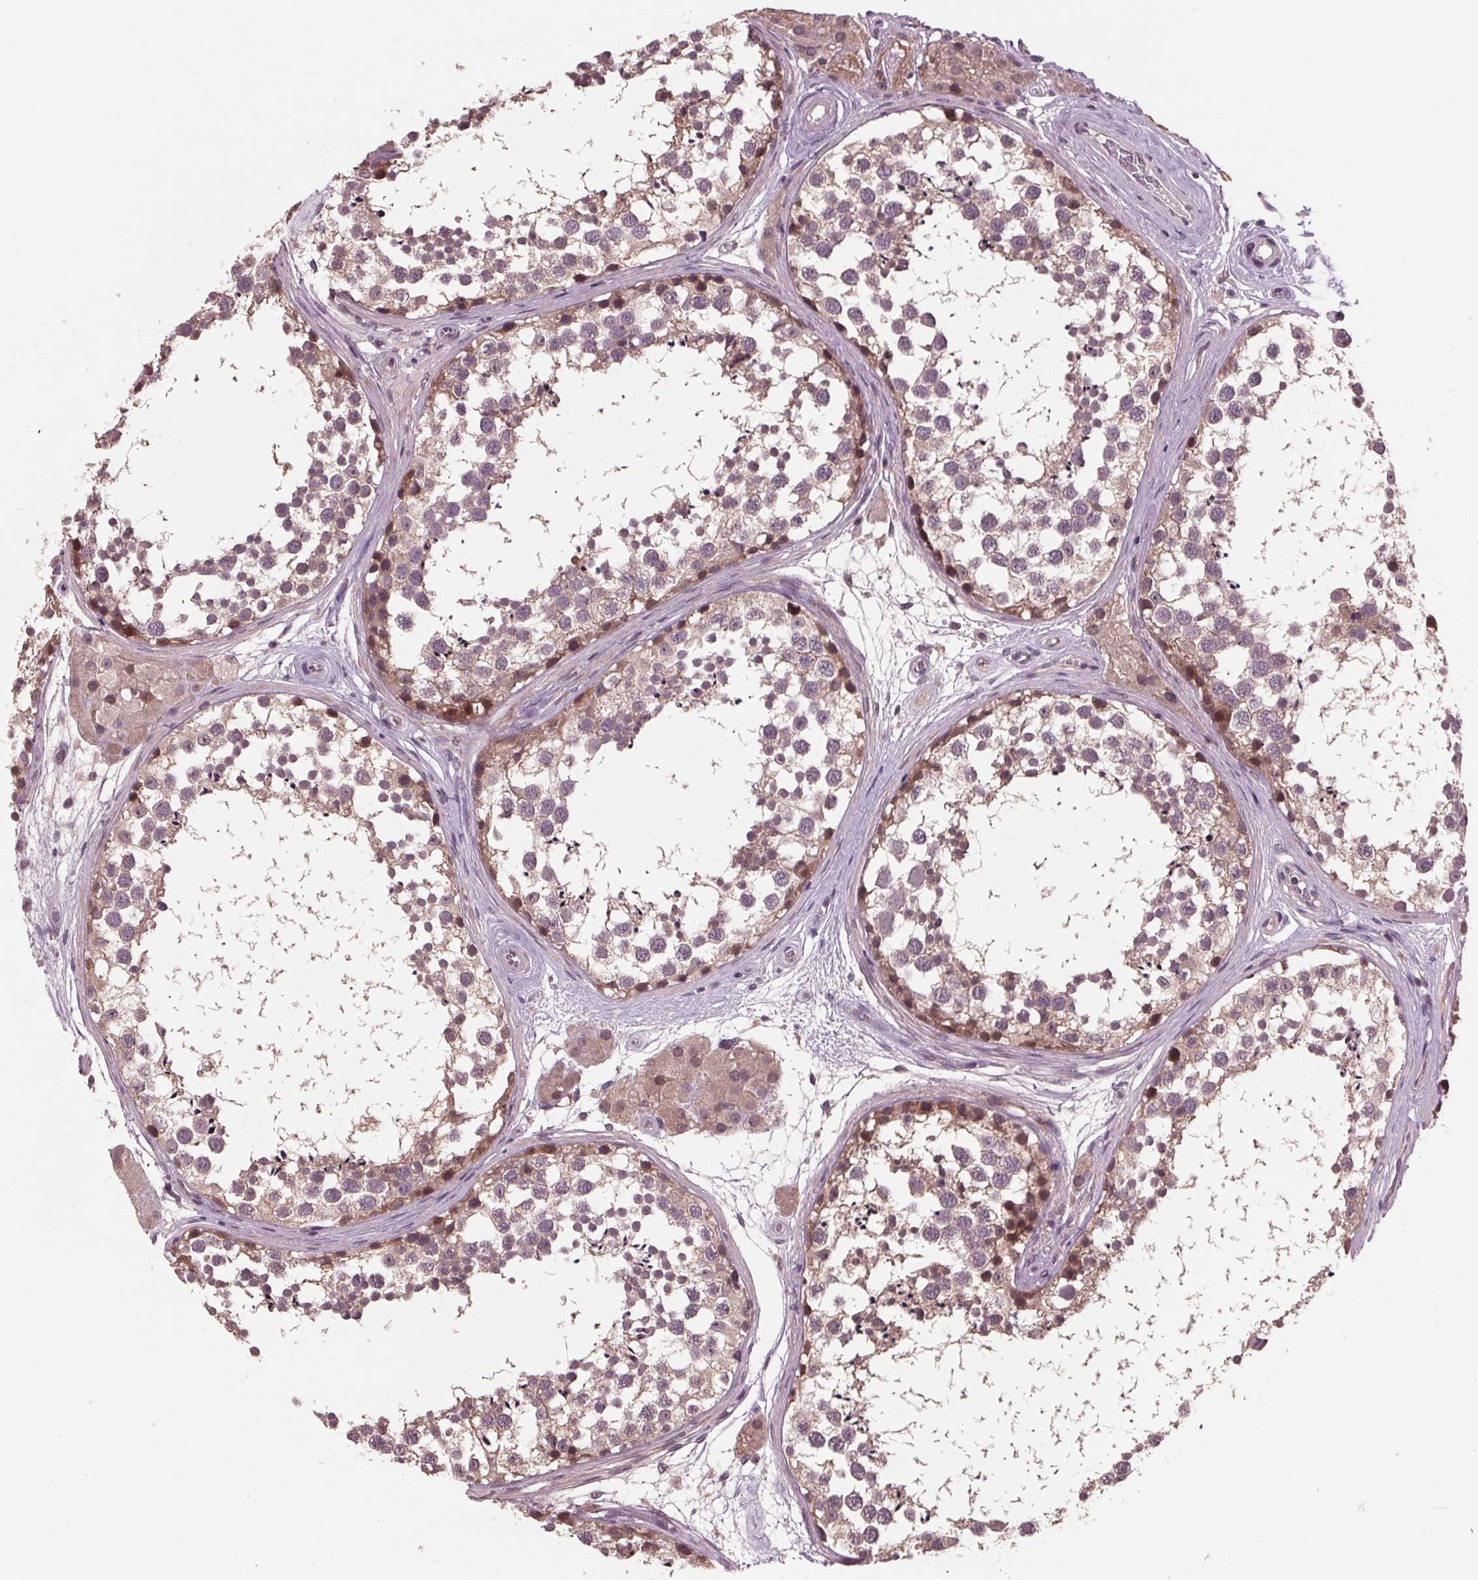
{"staining": {"intensity": "moderate", "quantity": "<25%", "location": "cytoplasmic/membranous,nuclear"}, "tissue": "testis", "cell_type": "Cells in seminiferous ducts", "image_type": "normal", "snomed": [{"axis": "morphology", "description": "Normal tissue, NOS"}, {"axis": "morphology", "description": "Seminoma, NOS"}, {"axis": "topography", "description": "Testis"}], "caption": "Immunohistochemical staining of unremarkable human testis shows low levels of moderate cytoplasmic/membranous,nuclear expression in about <25% of cells in seminiferous ducts. Ihc stains the protein of interest in brown and the nuclei are stained blue.", "gene": "MAPK8", "patient": {"sex": "male", "age": 65}}